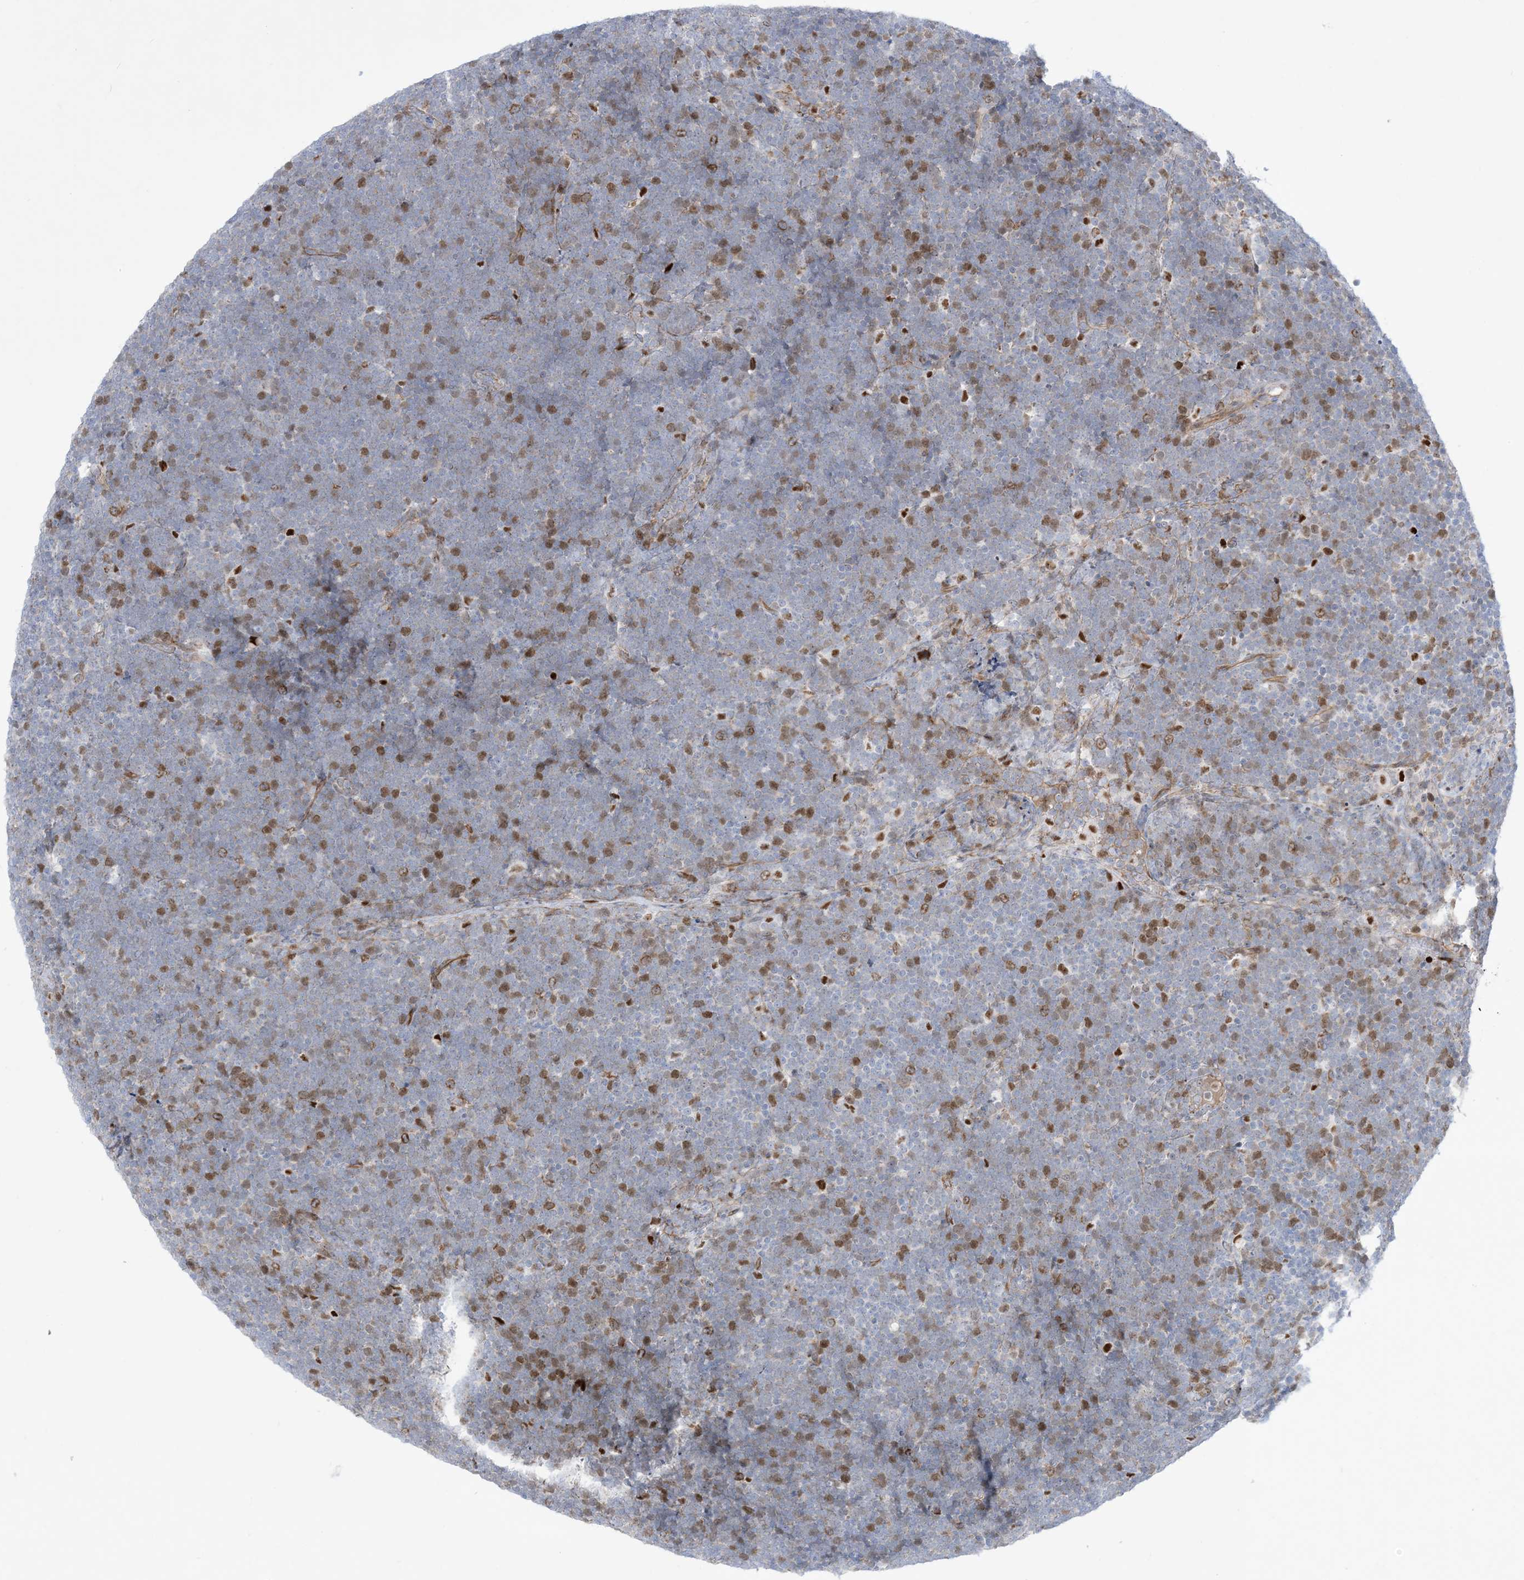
{"staining": {"intensity": "moderate", "quantity": "25%-75%", "location": "nuclear"}, "tissue": "lymphoma", "cell_type": "Tumor cells", "image_type": "cancer", "snomed": [{"axis": "morphology", "description": "Malignant lymphoma, non-Hodgkin's type, High grade"}, {"axis": "topography", "description": "Lymph node"}], "caption": "There is medium levels of moderate nuclear staining in tumor cells of lymphoma, as demonstrated by immunohistochemical staining (brown color).", "gene": "MARS2", "patient": {"sex": "male", "age": 13}}